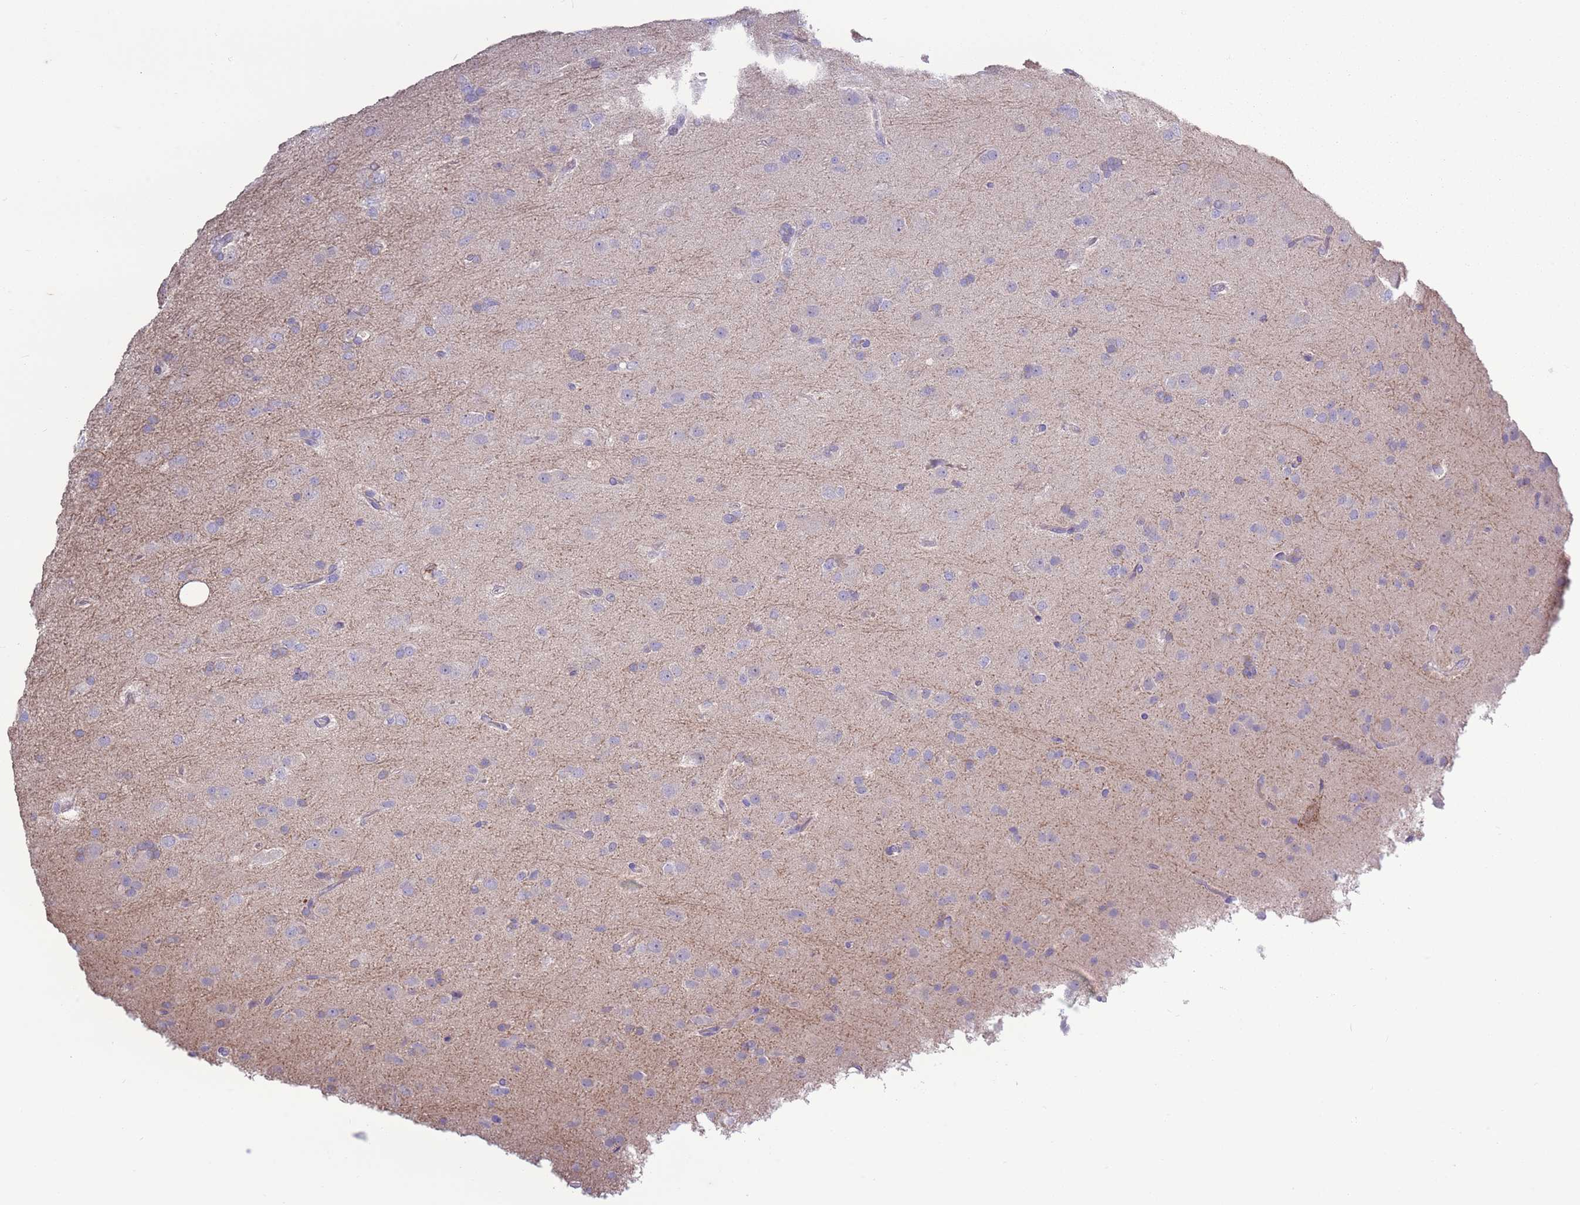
{"staining": {"intensity": "negative", "quantity": "none", "location": "none"}, "tissue": "glioma", "cell_type": "Tumor cells", "image_type": "cancer", "snomed": [{"axis": "morphology", "description": "Glioma, malignant, Low grade"}, {"axis": "topography", "description": "Brain"}], "caption": "Immunohistochemistry (IHC) image of neoplastic tissue: human glioma stained with DAB (3,3'-diaminobenzidine) reveals no significant protein staining in tumor cells.", "gene": "CAPN9", "patient": {"sex": "male", "age": 65}}